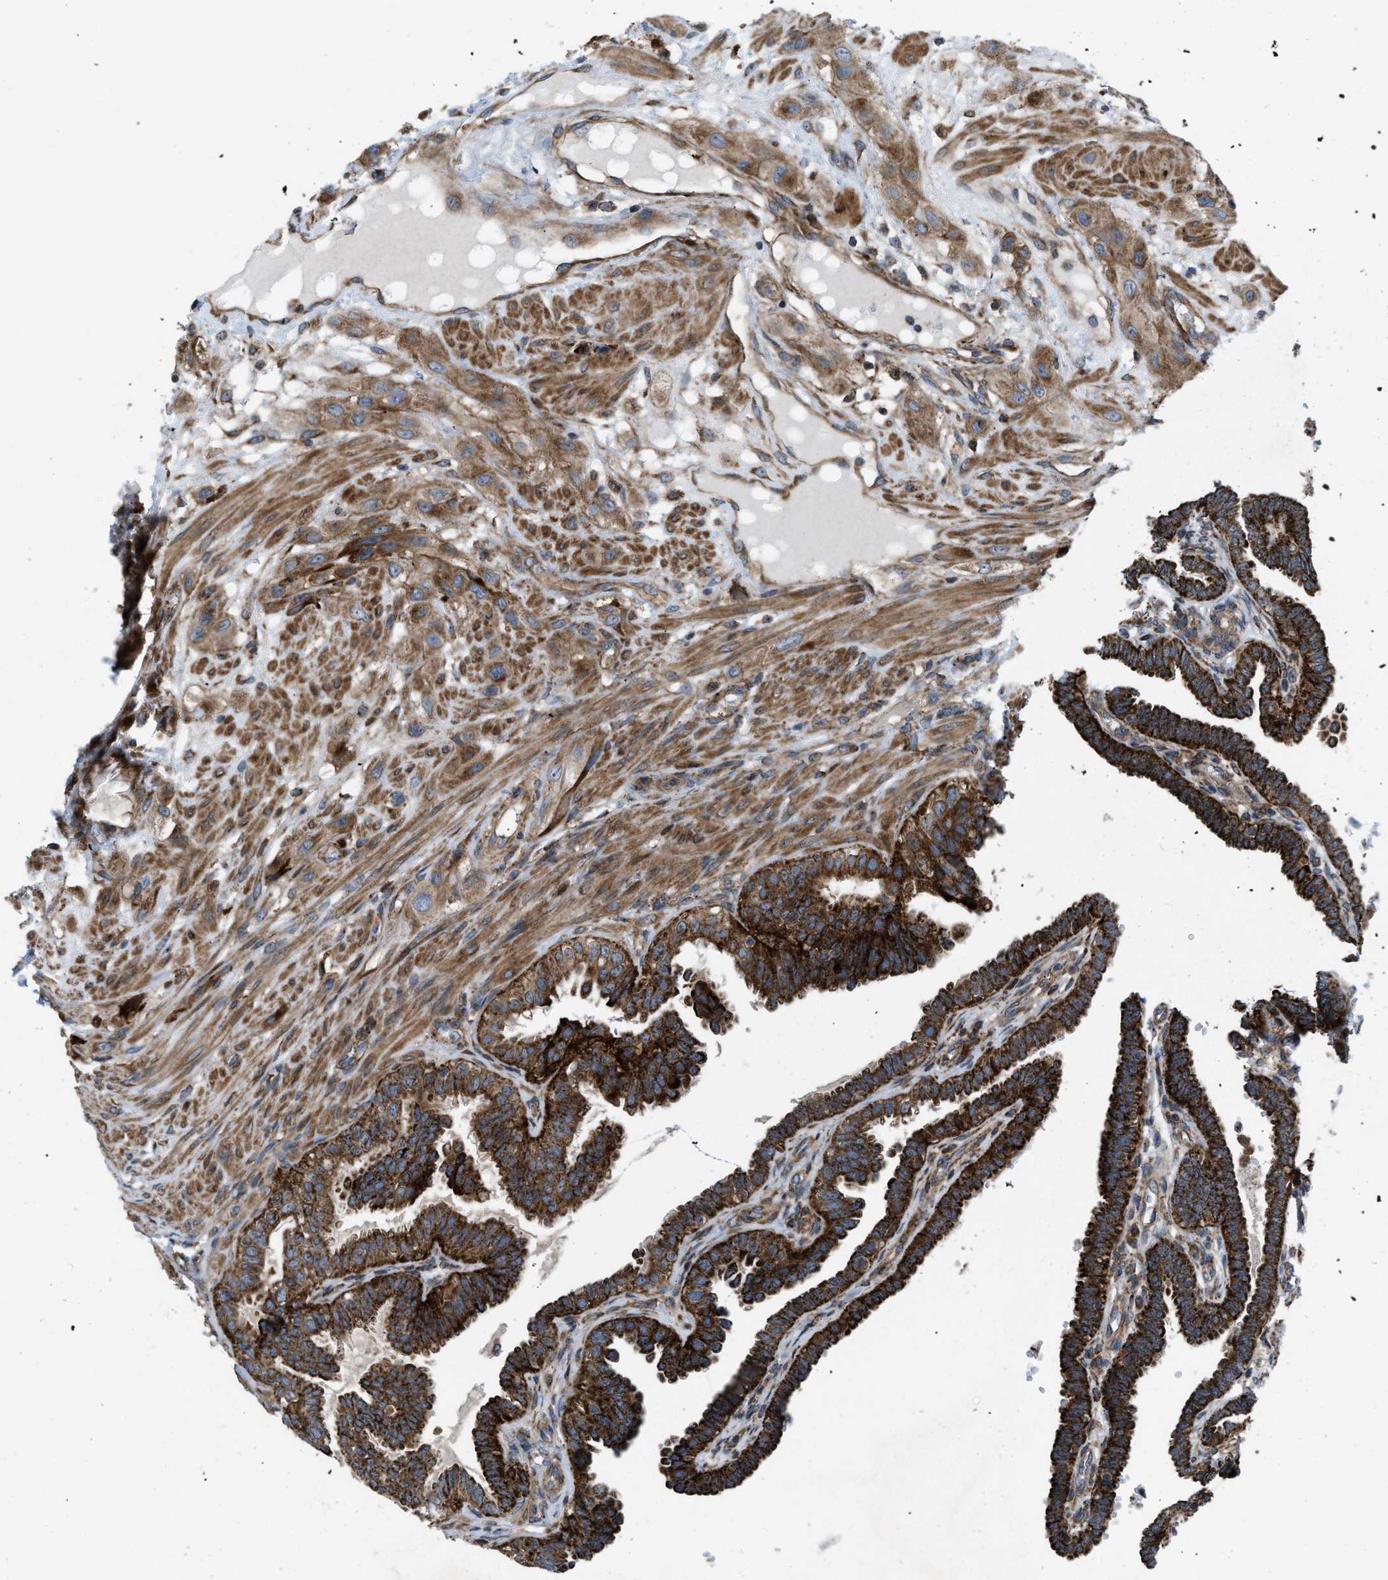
{"staining": {"intensity": "strong", "quantity": ">75%", "location": "cytoplasmic/membranous"}, "tissue": "fallopian tube", "cell_type": "Glandular cells", "image_type": "normal", "snomed": [{"axis": "morphology", "description": "Normal tissue, NOS"}, {"axis": "topography", "description": "Fallopian tube"}, {"axis": "topography", "description": "Placenta"}], "caption": "Protein staining of benign fallopian tube shows strong cytoplasmic/membranous expression in approximately >75% of glandular cells.", "gene": "PER3", "patient": {"sex": "female", "age": 34}}